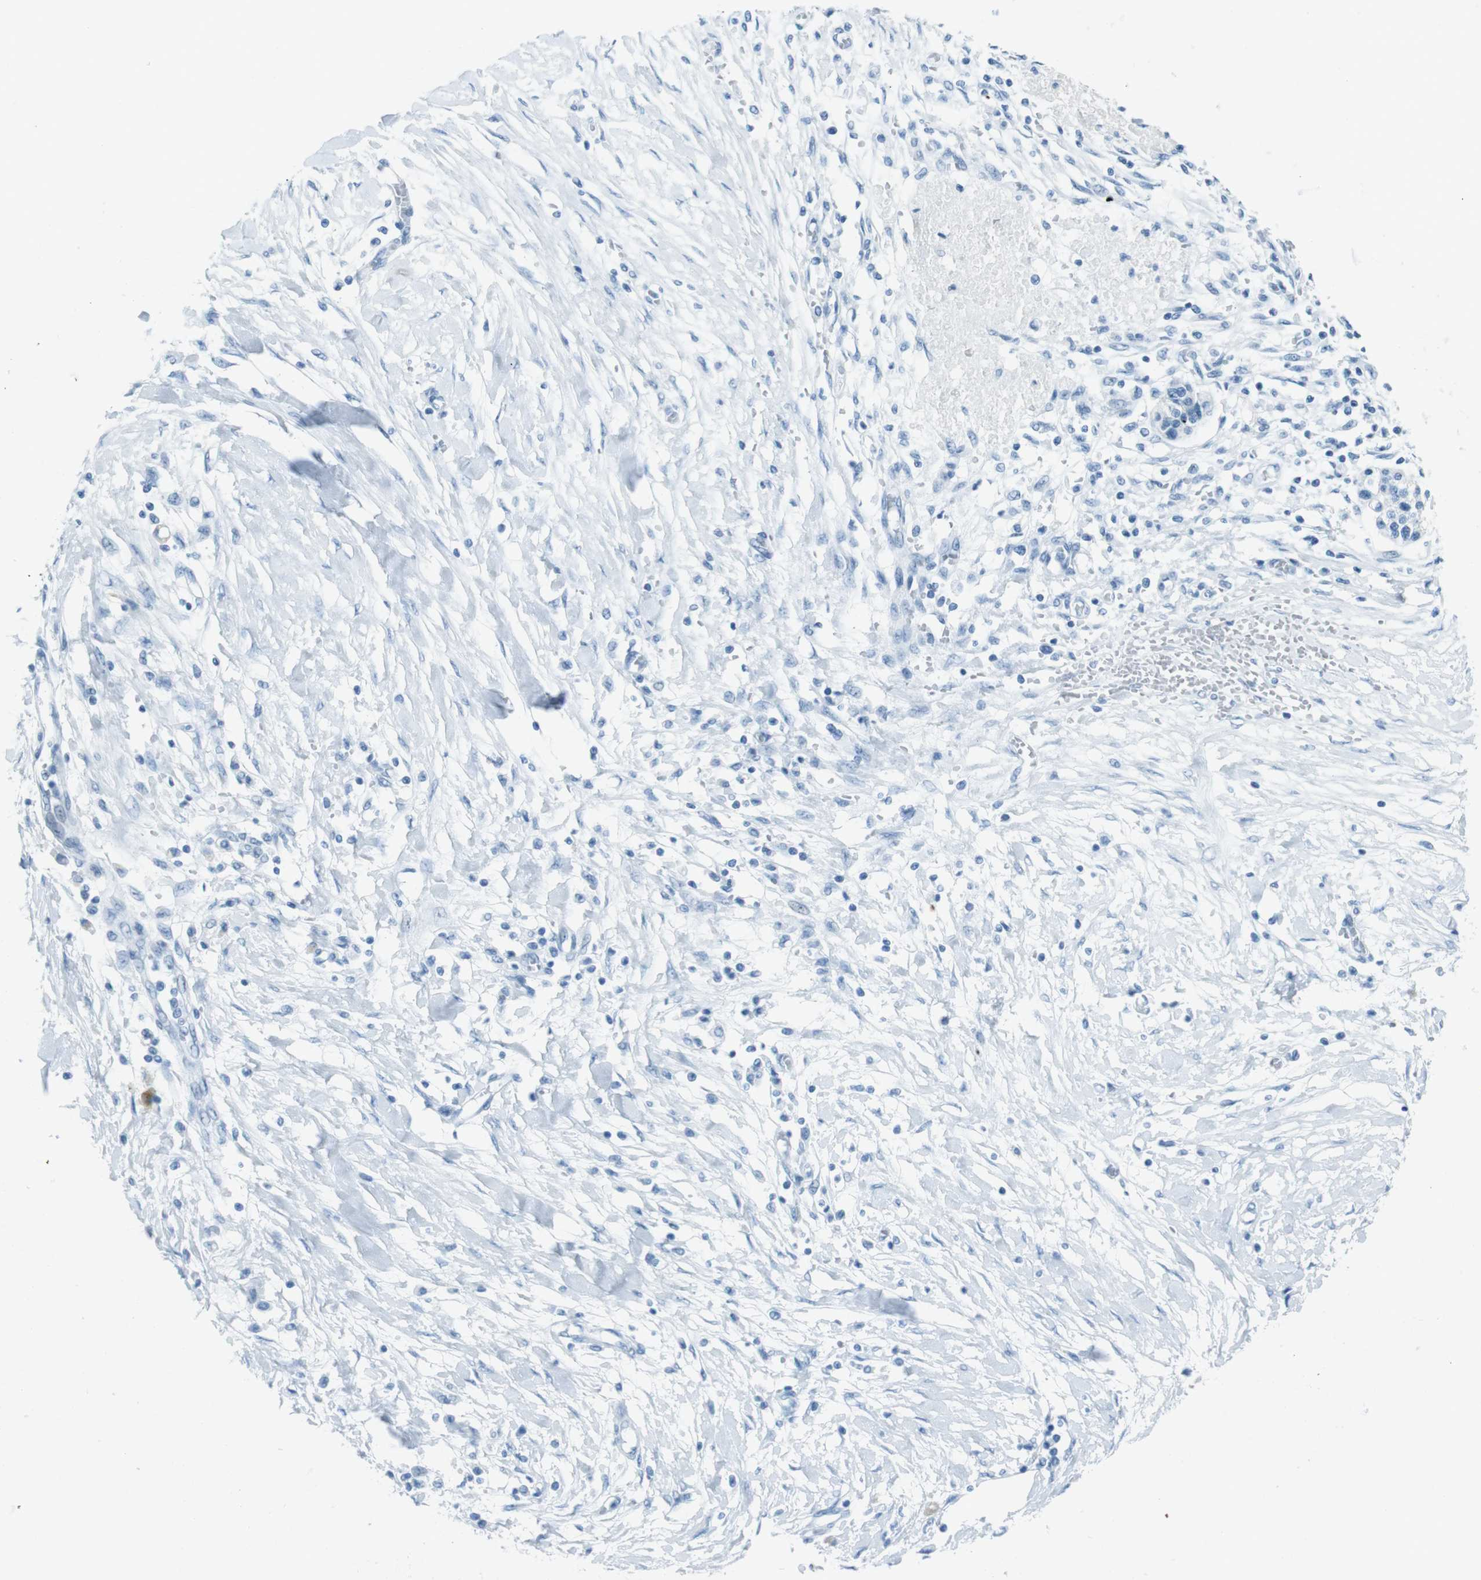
{"staining": {"intensity": "negative", "quantity": "none", "location": "none"}, "tissue": "pancreatic cancer", "cell_type": "Tumor cells", "image_type": "cancer", "snomed": [{"axis": "morphology", "description": "Adenocarcinoma, NOS"}, {"axis": "topography", "description": "Pancreas"}], "caption": "This image is of pancreatic adenocarcinoma stained with immunohistochemistry (IHC) to label a protein in brown with the nuclei are counter-stained blue. There is no positivity in tumor cells. Nuclei are stained in blue.", "gene": "TMEM207", "patient": {"sex": "female", "age": 70}}